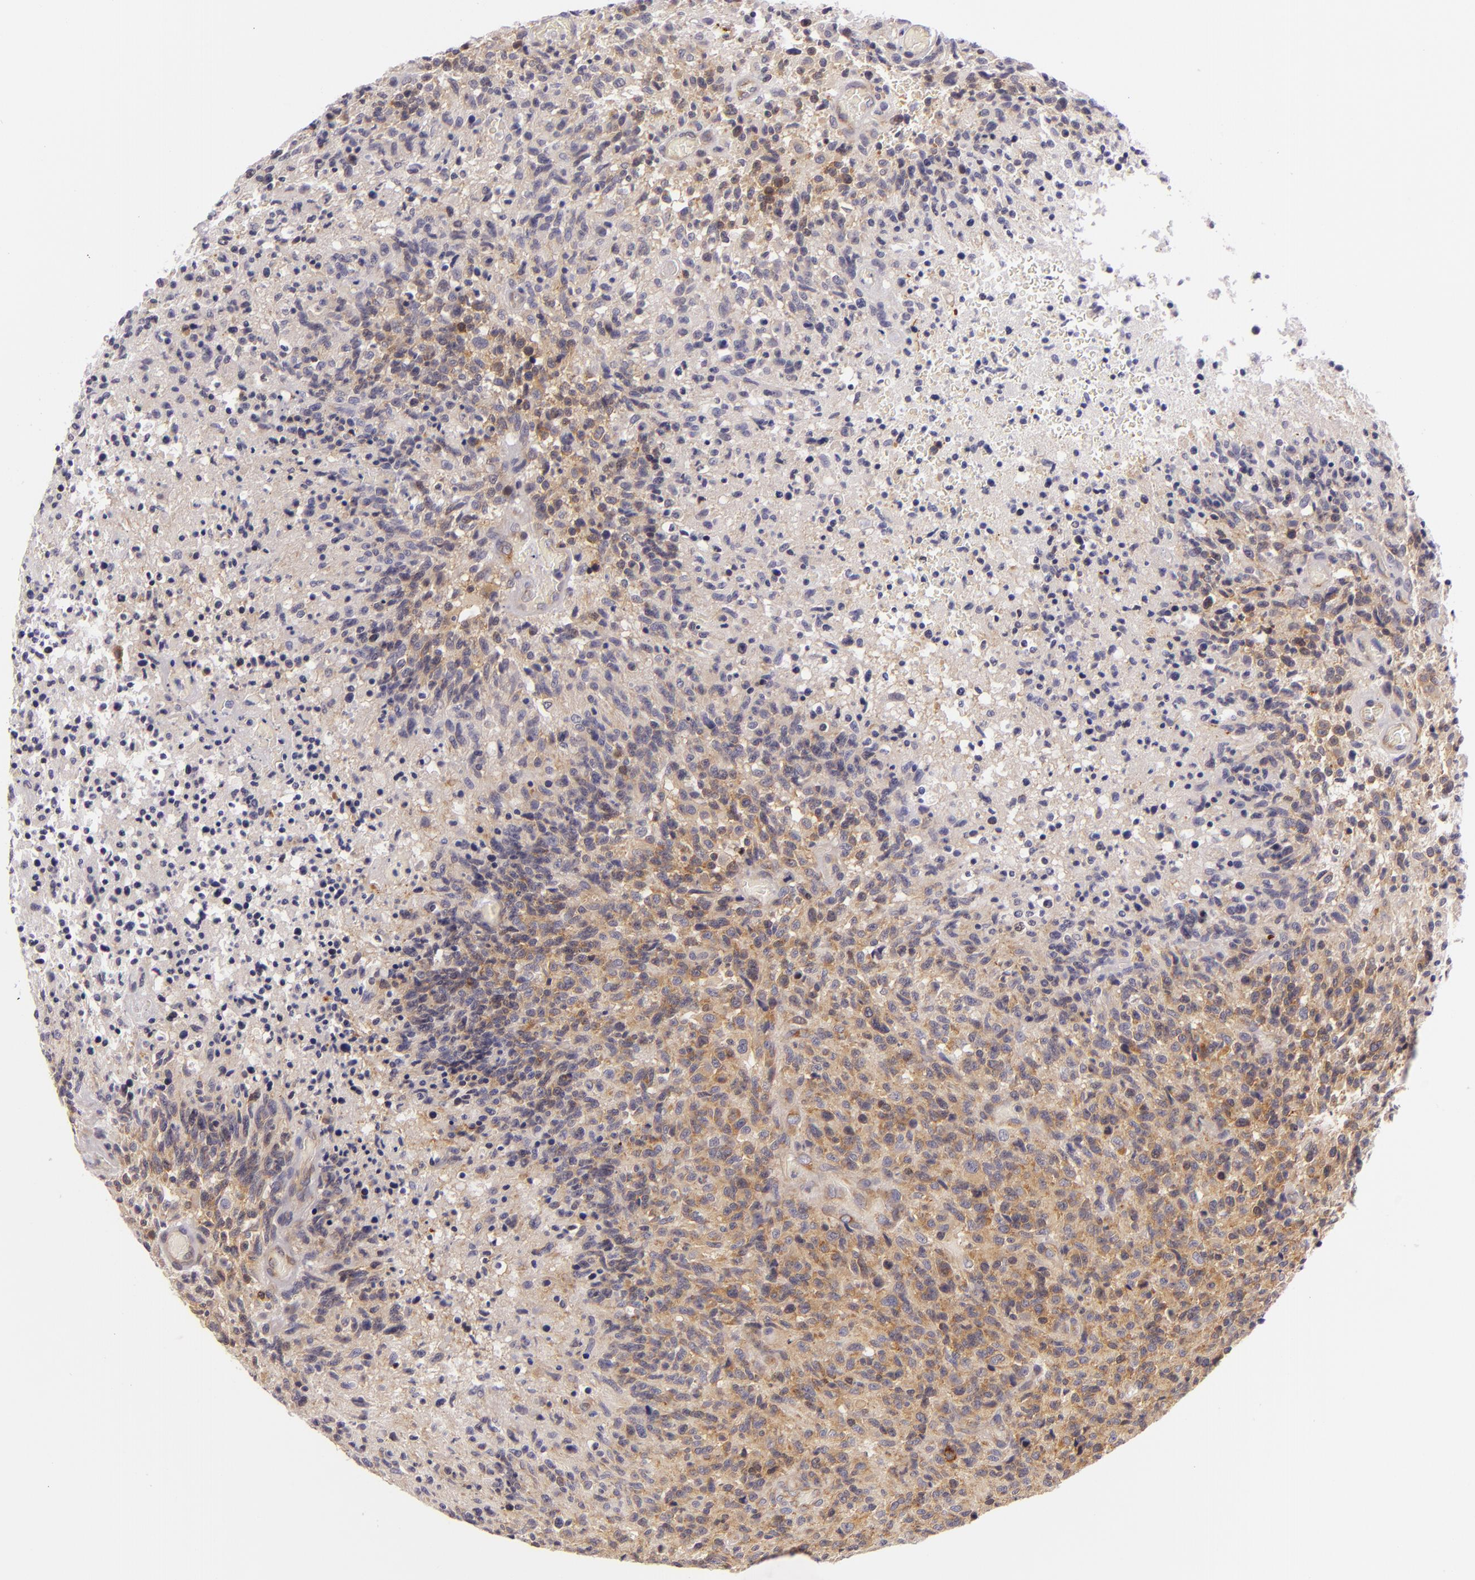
{"staining": {"intensity": "moderate", "quantity": "25%-75%", "location": "cytoplasmic/membranous"}, "tissue": "glioma", "cell_type": "Tumor cells", "image_type": "cancer", "snomed": [{"axis": "morphology", "description": "Glioma, malignant, High grade"}, {"axis": "topography", "description": "Brain"}], "caption": "The photomicrograph shows a brown stain indicating the presence of a protein in the cytoplasmic/membranous of tumor cells in glioma. (IHC, brightfield microscopy, high magnification).", "gene": "UPF3B", "patient": {"sex": "male", "age": 36}}